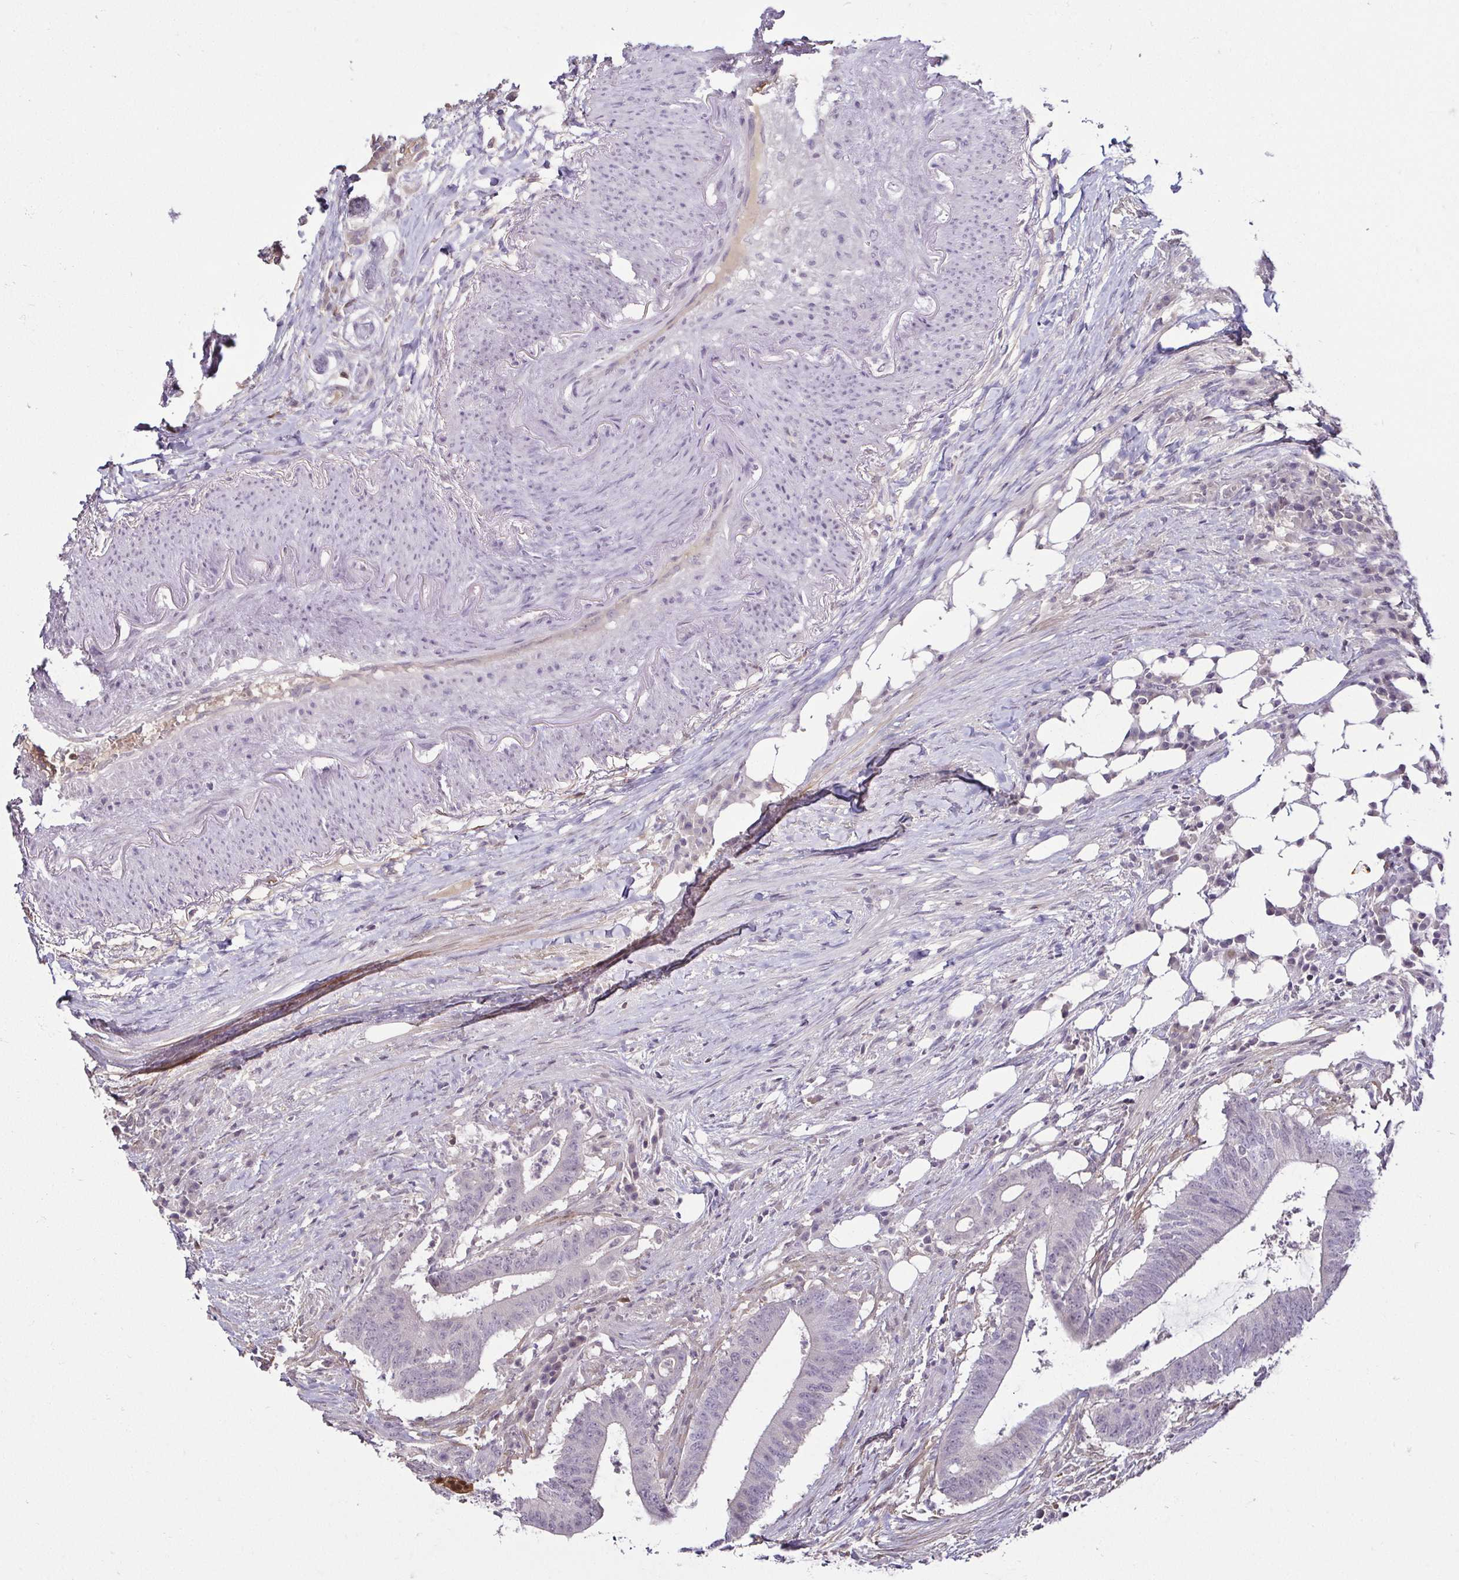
{"staining": {"intensity": "negative", "quantity": "none", "location": "none"}, "tissue": "colorectal cancer", "cell_type": "Tumor cells", "image_type": "cancer", "snomed": [{"axis": "morphology", "description": "Adenocarcinoma, NOS"}, {"axis": "topography", "description": "Colon"}], "caption": "A photomicrograph of colorectal cancer (adenocarcinoma) stained for a protein reveals no brown staining in tumor cells. Nuclei are stained in blue.", "gene": "HOPX", "patient": {"sex": "female", "age": 43}}